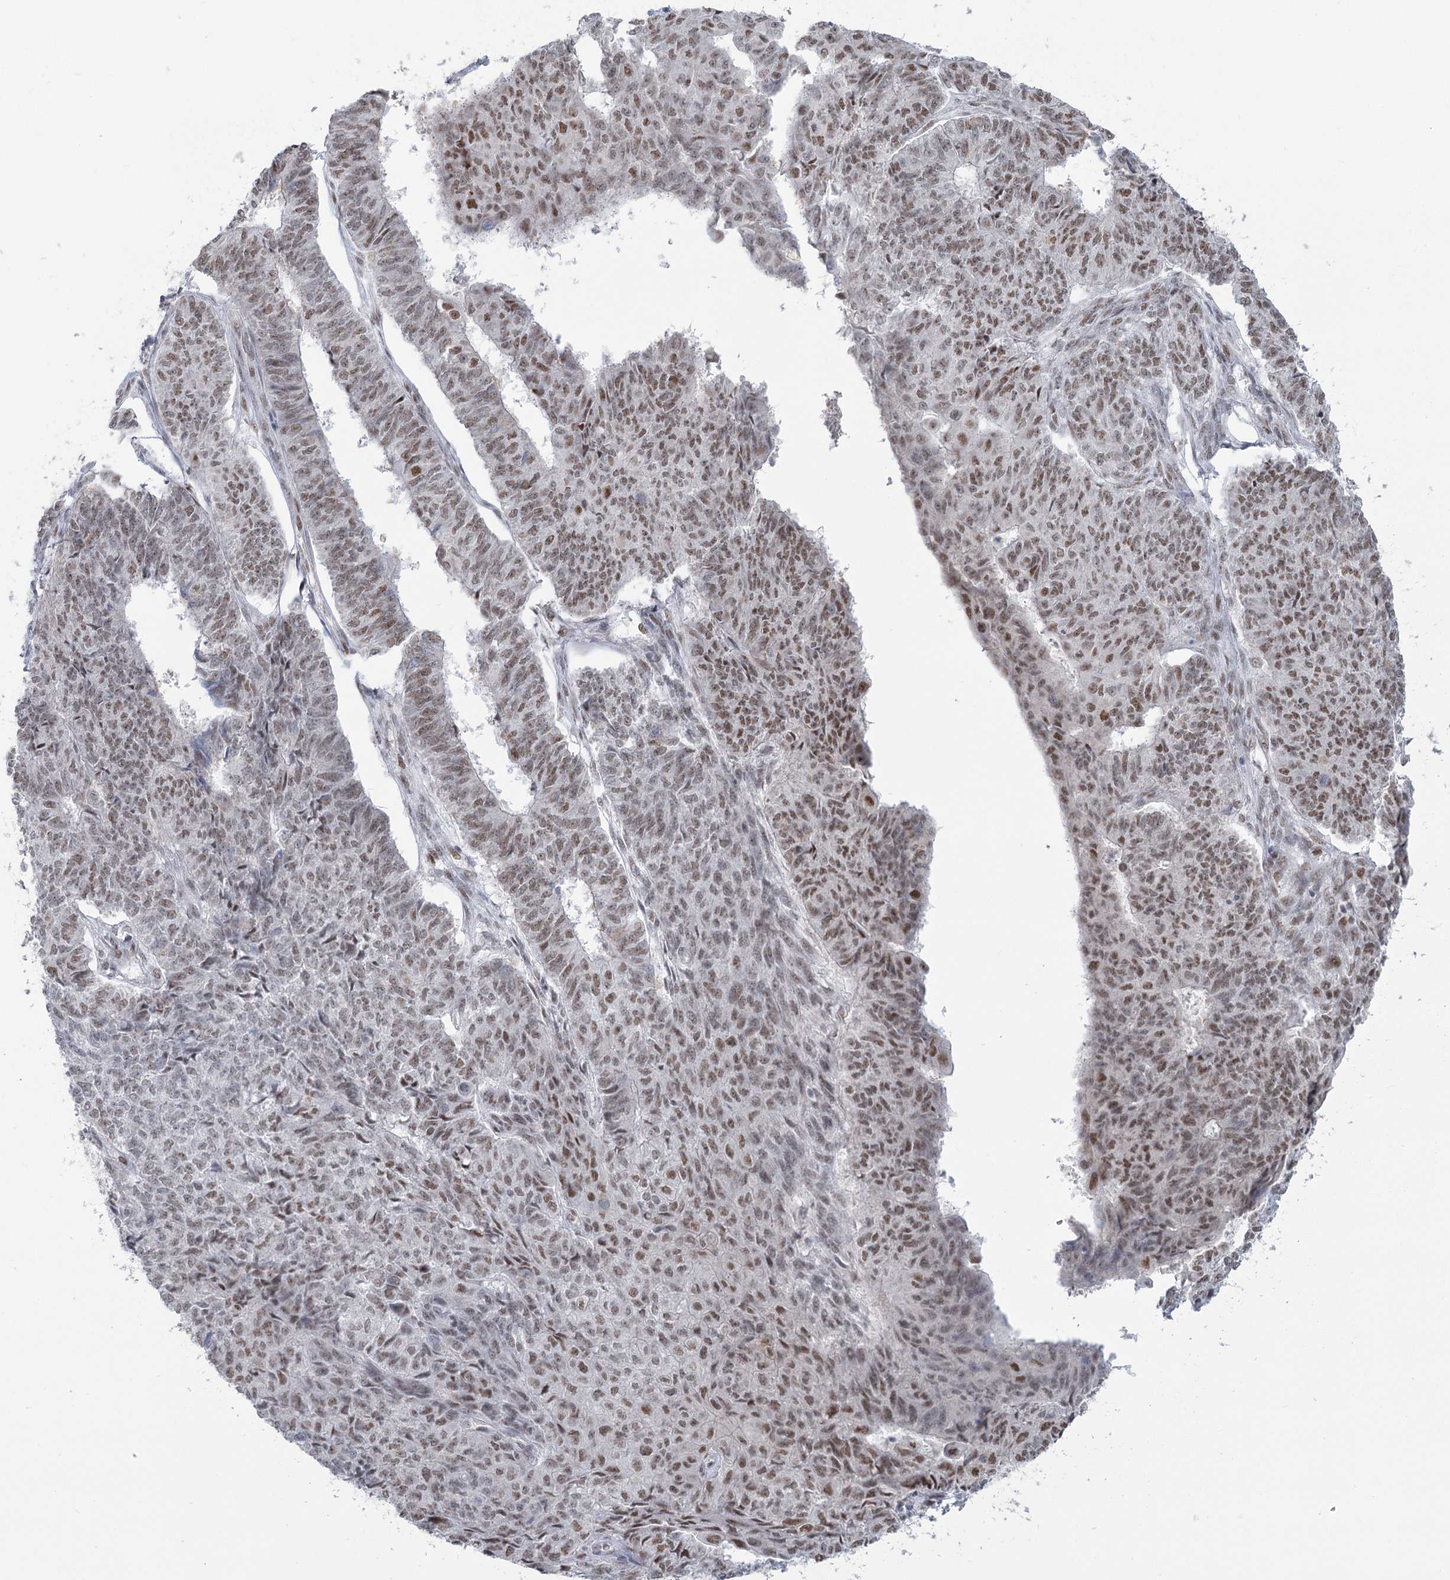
{"staining": {"intensity": "moderate", "quantity": ">75%", "location": "nuclear"}, "tissue": "endometrial cancer", "cell_type": "Tumor cells", "image_type": "cancer", "snomed": [{"axis": "morphology", "description": "Adenocarcinoma, NOS"}, {"axis": "topography", "description": "Endometrium"}], "caption": "Immunohistochemical staining of human endometrial adenocarcinoma reveals medium levels of moderate nuclear positivity in about >75% of tumor cells.", "gene": "MTG1", "patient": {"sex": "female", "age": 32}}